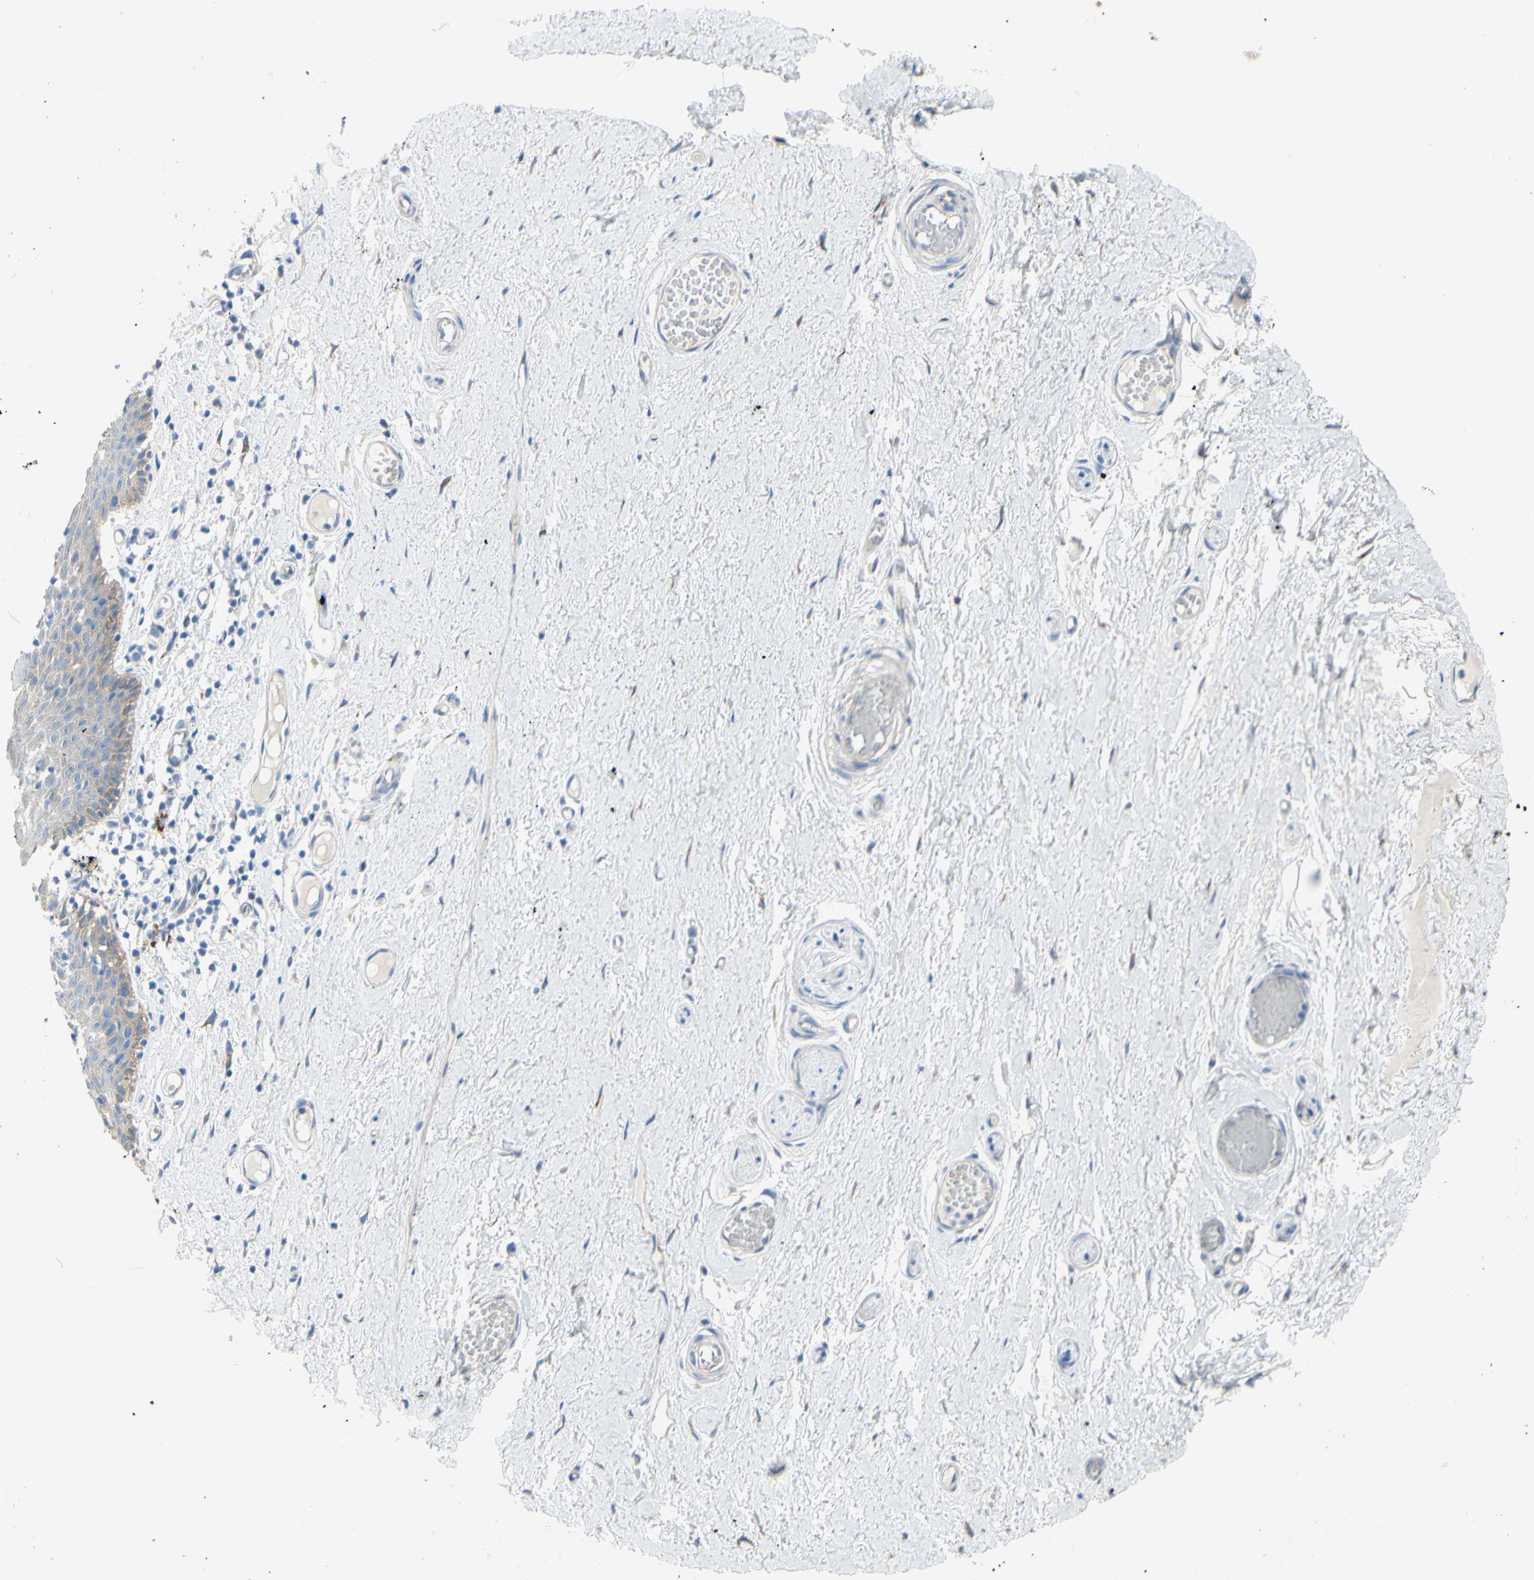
{"staining": {"intensity": "moderate", "quantity": "<25%", "location": "cytoplasmic/membranous"}, "tissue": "skin", "cell_type": "Epidermal cells", "image_type": "normal", "snomed": [{"axis": "morphology", "description": "Normal tissue, NOS"}, {"axis": "topography", "description": "Adipose tissue"}, {"axis": "topography", "description": "Vascular tissue"}, {"axis": "topography", "description": "Anal"}, {"axis": "topography", "description": "Peripheral nerve tissue"}], "caption": "Immunohistochemistry (DAB) staining of normal human skin shows moderate cytoplasmic/membranous protein expression in about <25% of epidermal cells.", "gene": "TMIGD2", "patient": {"sex": "female", "age": 54}}